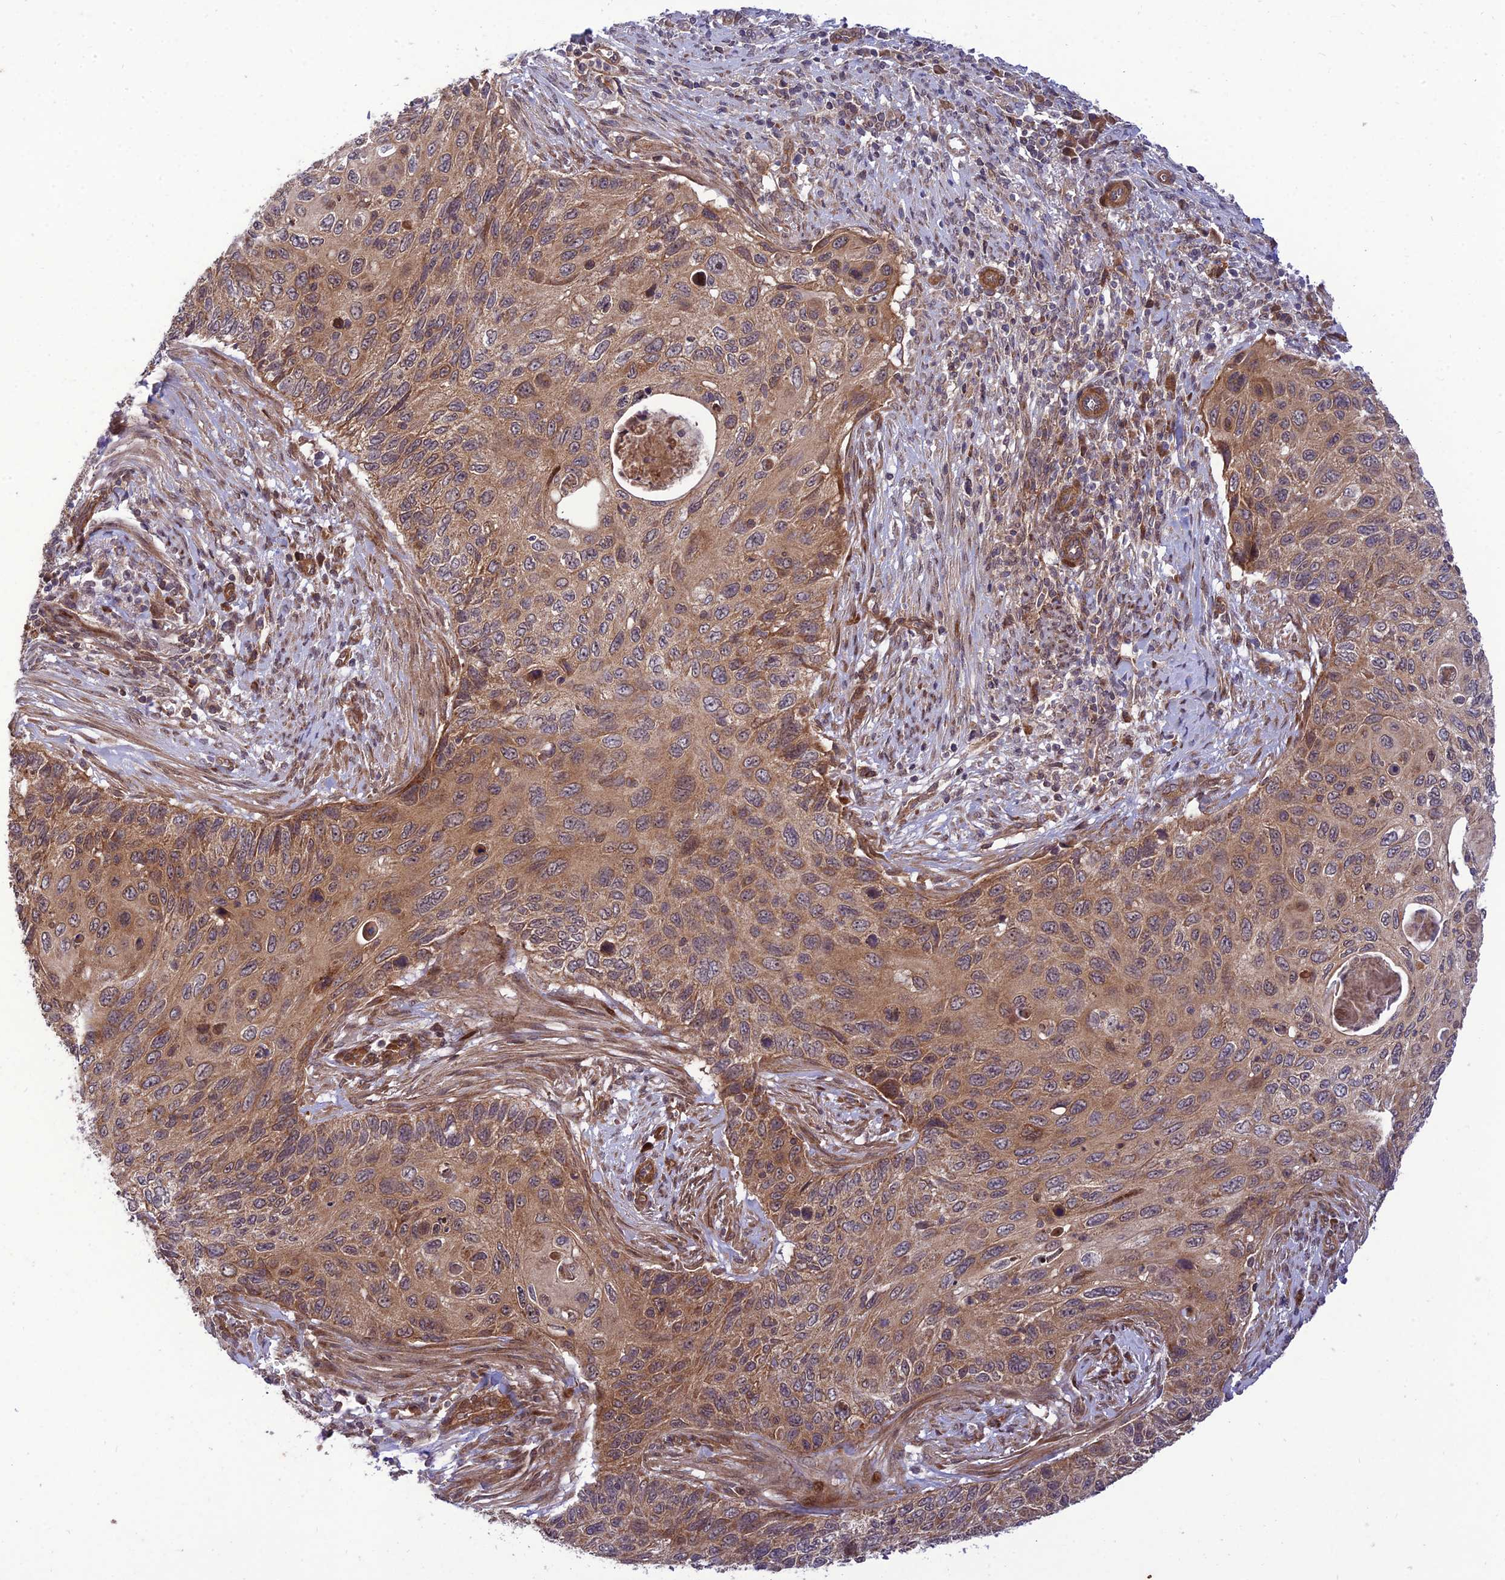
{"staining": {"intensity": "moderate", "quantity": ">75%", "location": "cytoplasmic/membranous"}, "tissue": "cervical cancer", "cell_type": "Tumor cells", "image_type": "cancer", "snomed": [{"axis": "morphology", "description": "Squamous cell carcinoma, NOS"}, {"axis": "topography", "description": "Cervix"}], "caption": "The micrograph shows immunohistochemical staining of cervical squamous cell carcinoma. There is moderate cytoplasmic/membranous expression is seen in approximately >75% of tumor cells.", "gene": "PLEKHG2", "patient": {"sex": "female", "age": 70}}